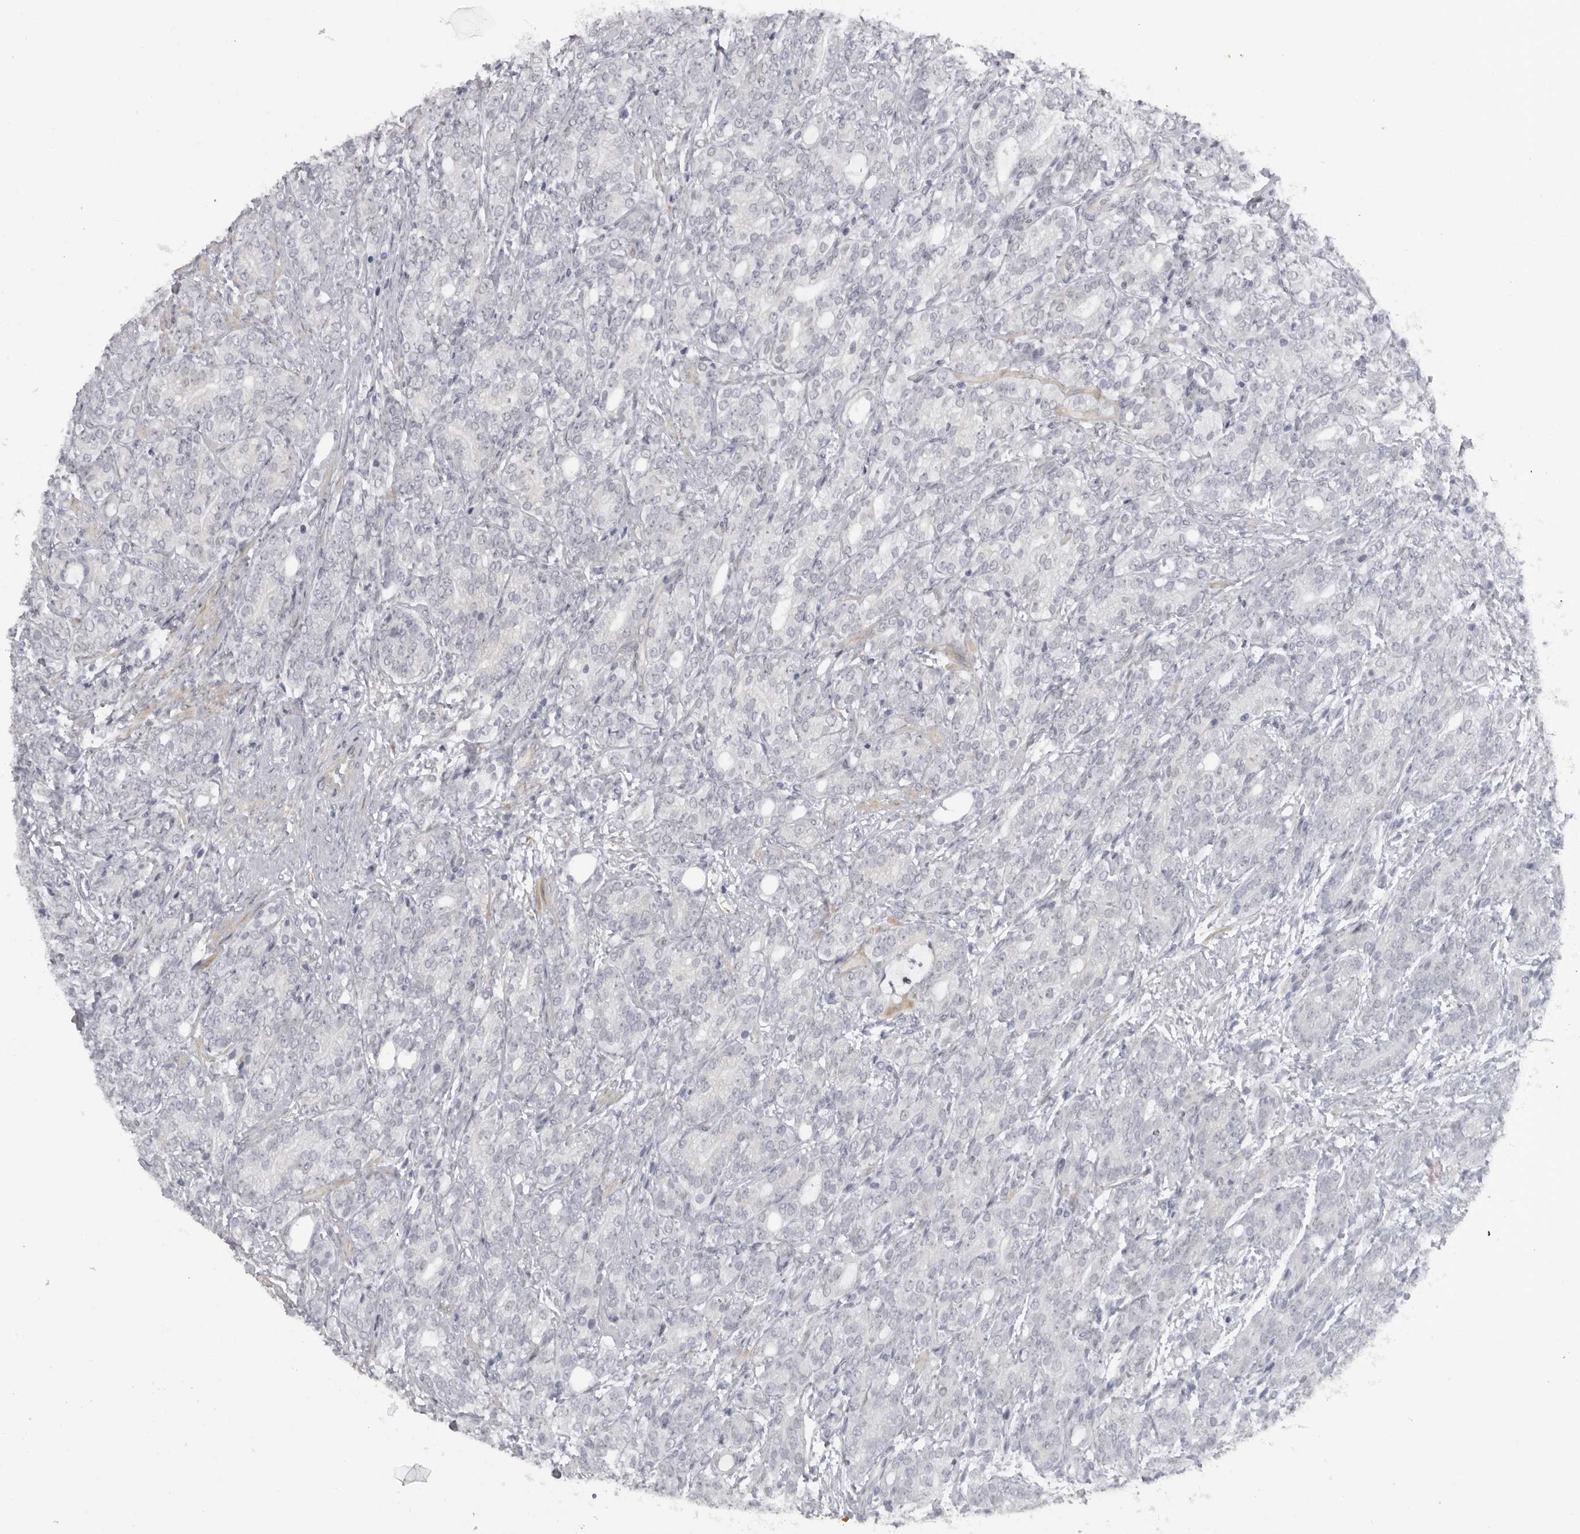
{"staining": {"intensity": "negative", "quantity": "none", "location": "none"}, "tissue": "prostate cancer", "cell_type": "Tumor cells", "image_type": "cancer", "snomed": [{"axis": "morphology", "description": "Adenocarcinoma, High grade"}, {"axis": "topography", "description": "Prostate"}], "caption": "The immunohistochemistry image has no significant positivity in tumor cells of high-grade adenocarcinoma (prostate) tissue.", "gene": "DNAH14", "patient": {"sex": "male", "age": 57}}